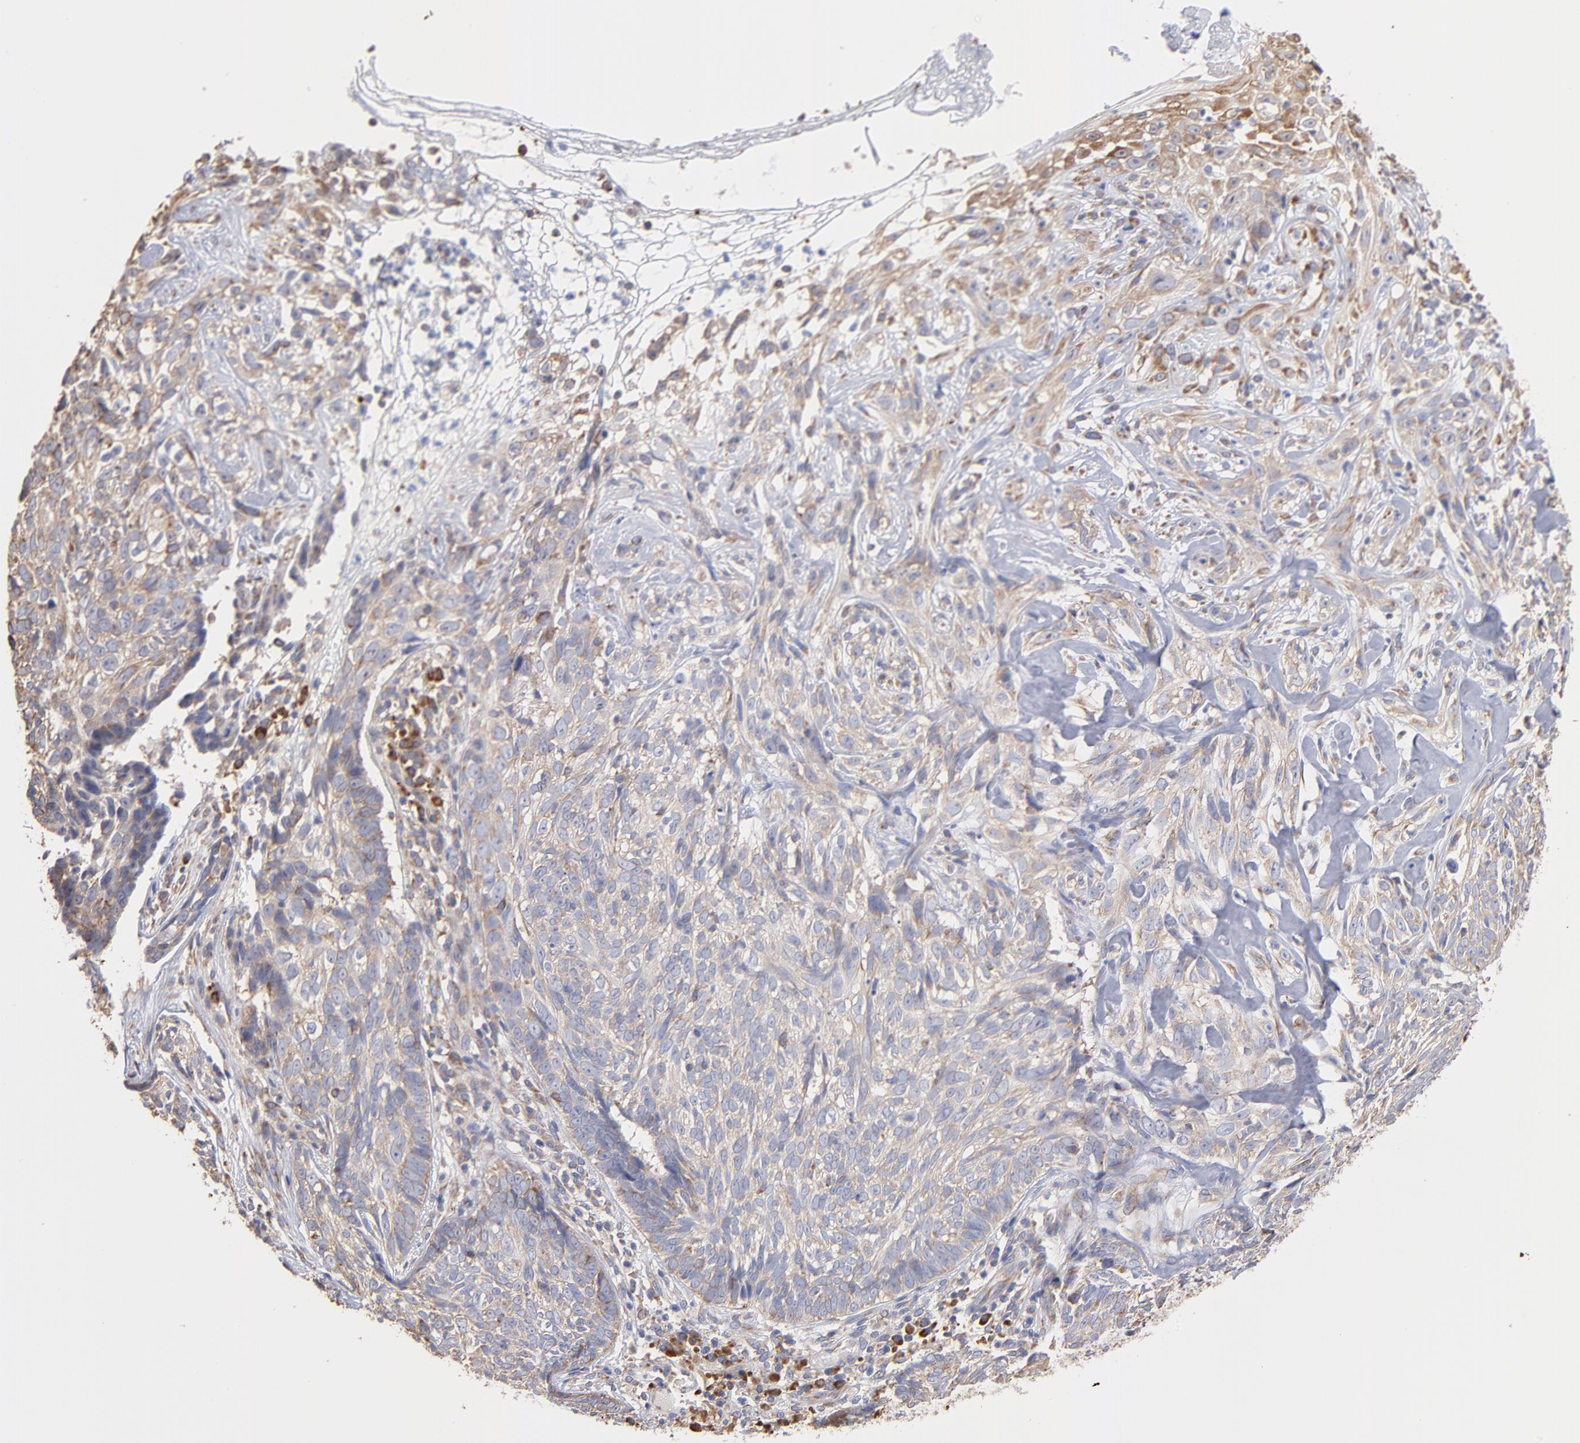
{"staining": {"intensity": "negative", "quantity": "none", "location": "none"}, "tissue": "skin cancer", "cell_type": "Tumor cells", "image_type": "cancer", "snomed": [{"axis": "morphology", "description": "Basal cell carcinoma"}, {"axis": "topography", "description": "Skin"}], "caption": "Human skin cancer stained for a protein using immunohistochemistry shows no positivity in tumor cells.", "gene": "RPL9", "patient": {"sex": "male", "age": 72}}